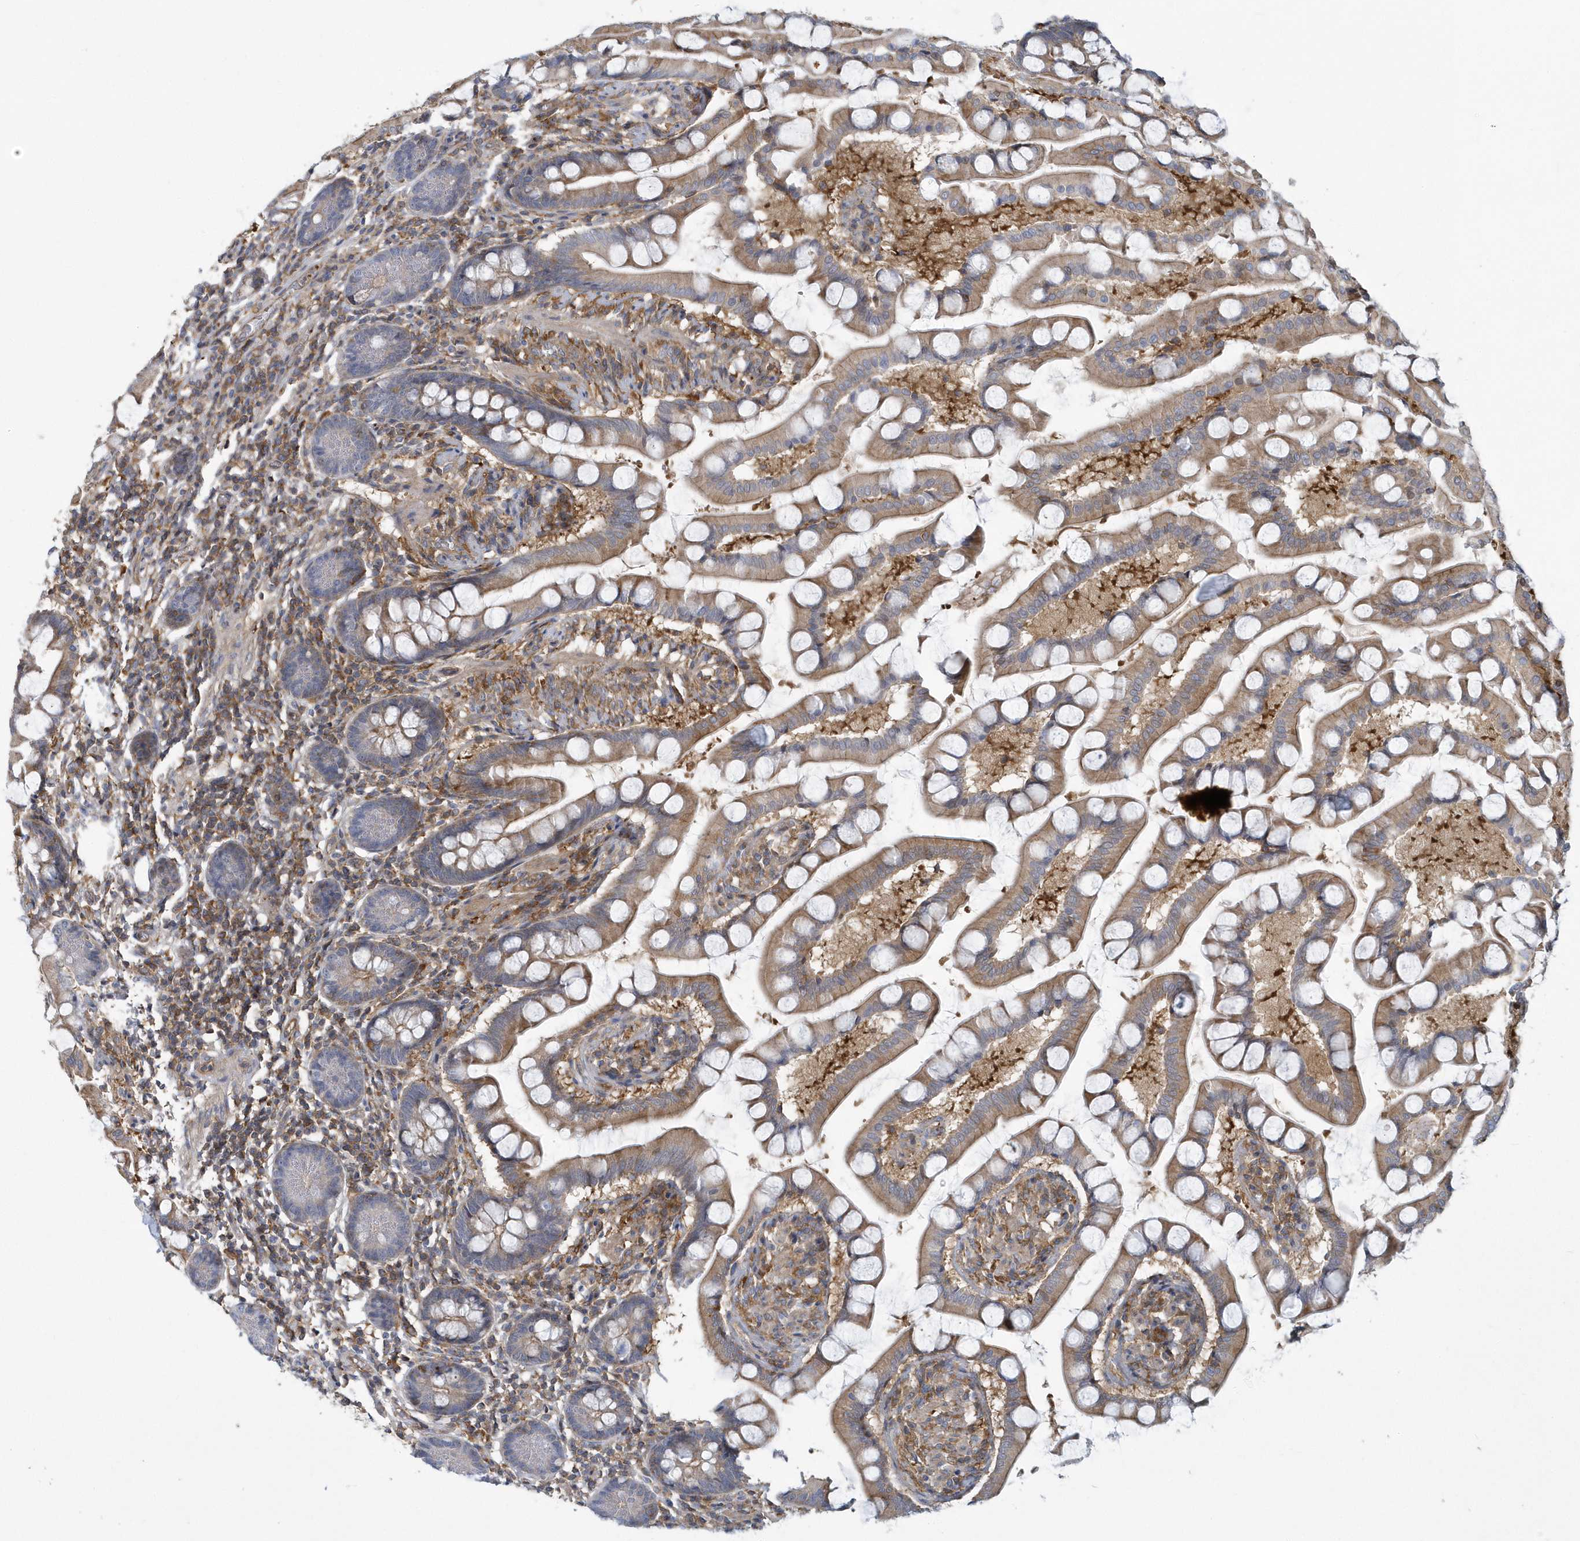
{"staining": {"intensity": "moderate", "quantity": ">75%", "location": "cytoplasmic/membranous"}, "tissue": "small intestine", "cell_type": "Glandular cells", "image_type": "normal", "snomed": [{"axis": "morphology", "description": "Normal tissue, NOS"}, {"axis": "topography", "description": "Small intestine"}], "caption": "The immunohistochemical stain shows moderate cytoplasmic/membranous staining in glandular cells of normal small intestine. (DAB (3,3'-diaminobenzidine) IHC with brightfield microscopy, high magnification).", "gene": "ARAP2", "patient": {"sex": "male", "age": 41}}